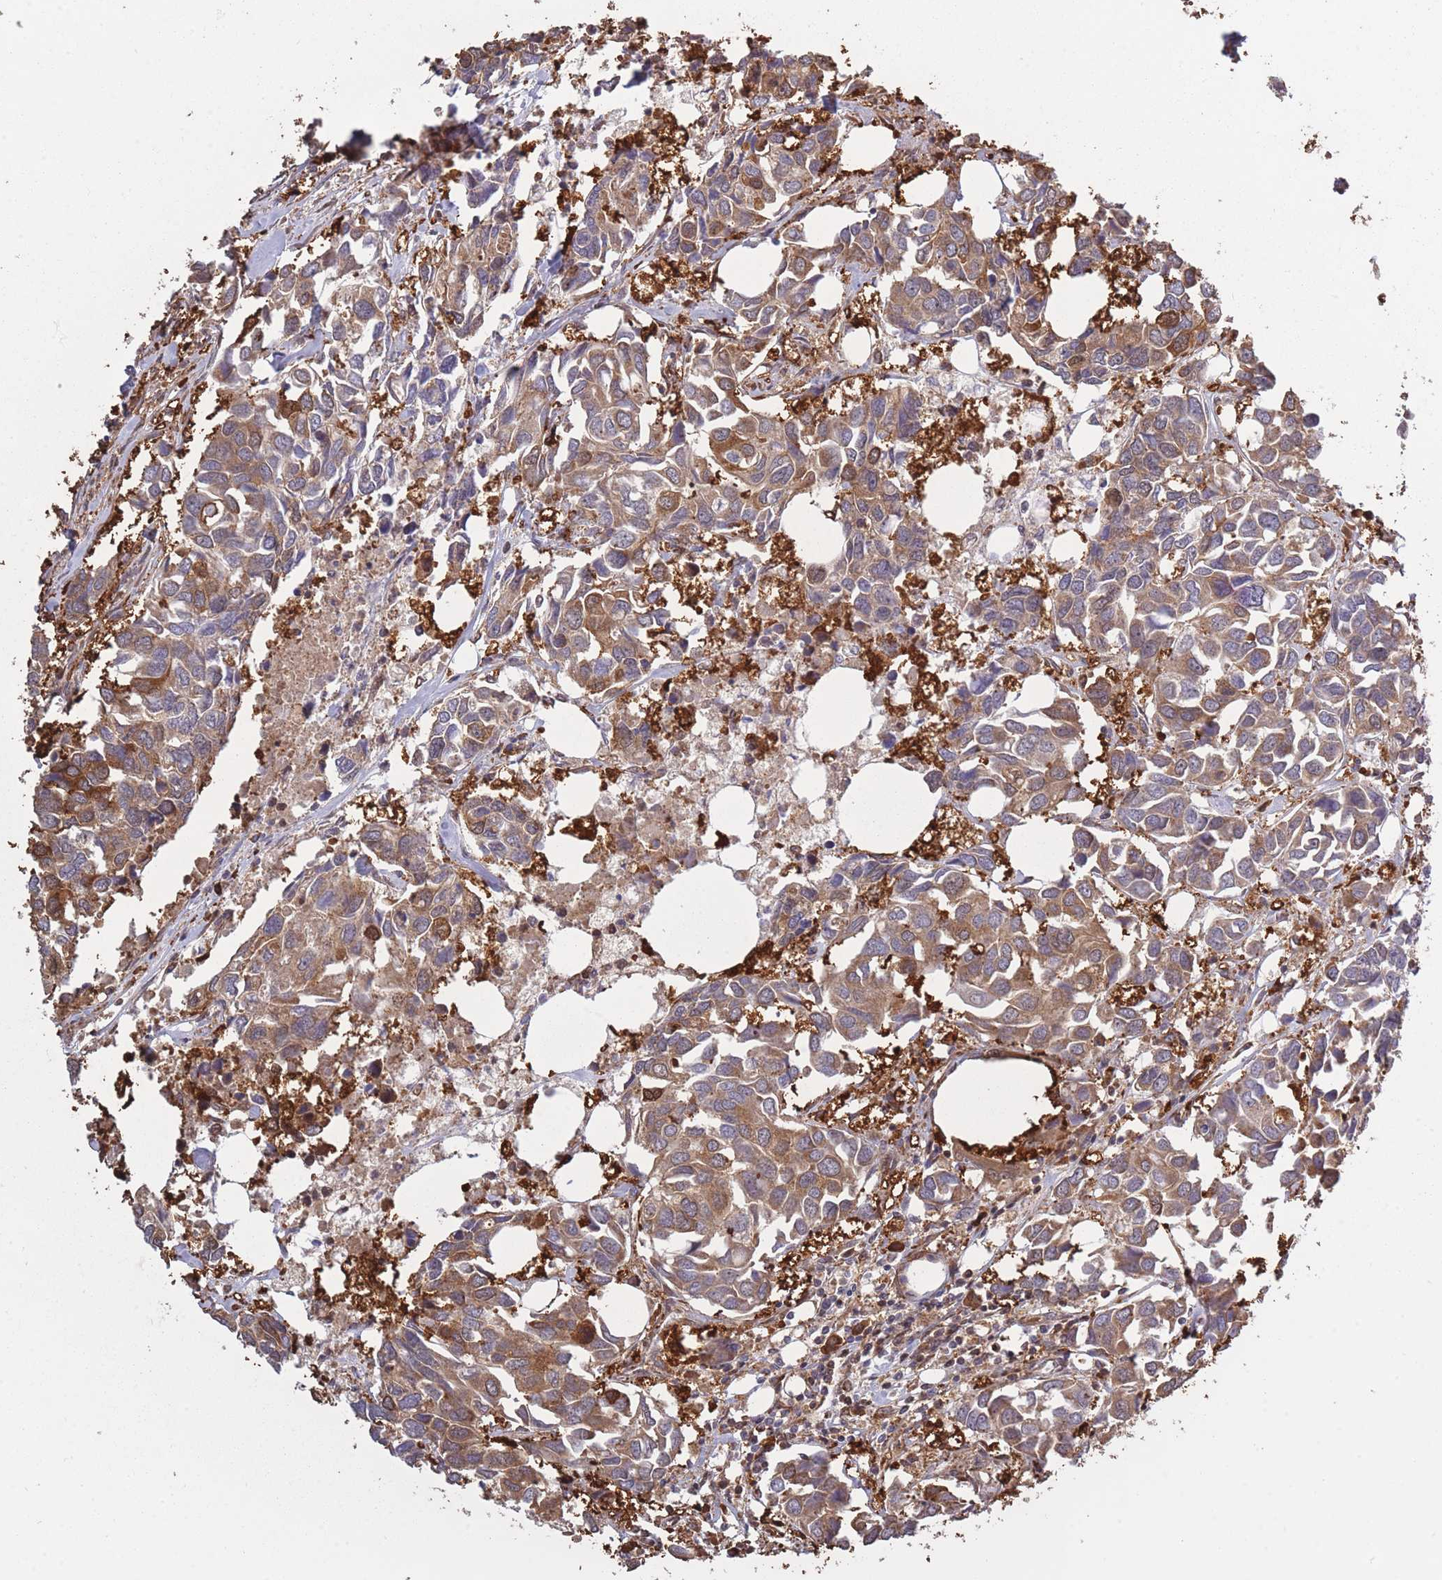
{"staining": {"intensity": "moderate", "quantity": ">75%", "location": "cytoplasmic/membranous"}, "tissue": "breast cancer", "cell_type": "Tumor cells", "image_type": "cancer", "snomed": [{"axis": "morphology", "description": "Duct carcinoma"}, {"axis": "topography", "description": "Breast"}], "caption": "Protein staining demonstrates moderate cytoplasmic/membranous staining in approximately >75% of tumor cells in breast cancer (infiltrating ductal carcinoma).", "gene": "ARL13B", "patient": {"sex": "female", "age": 83}}